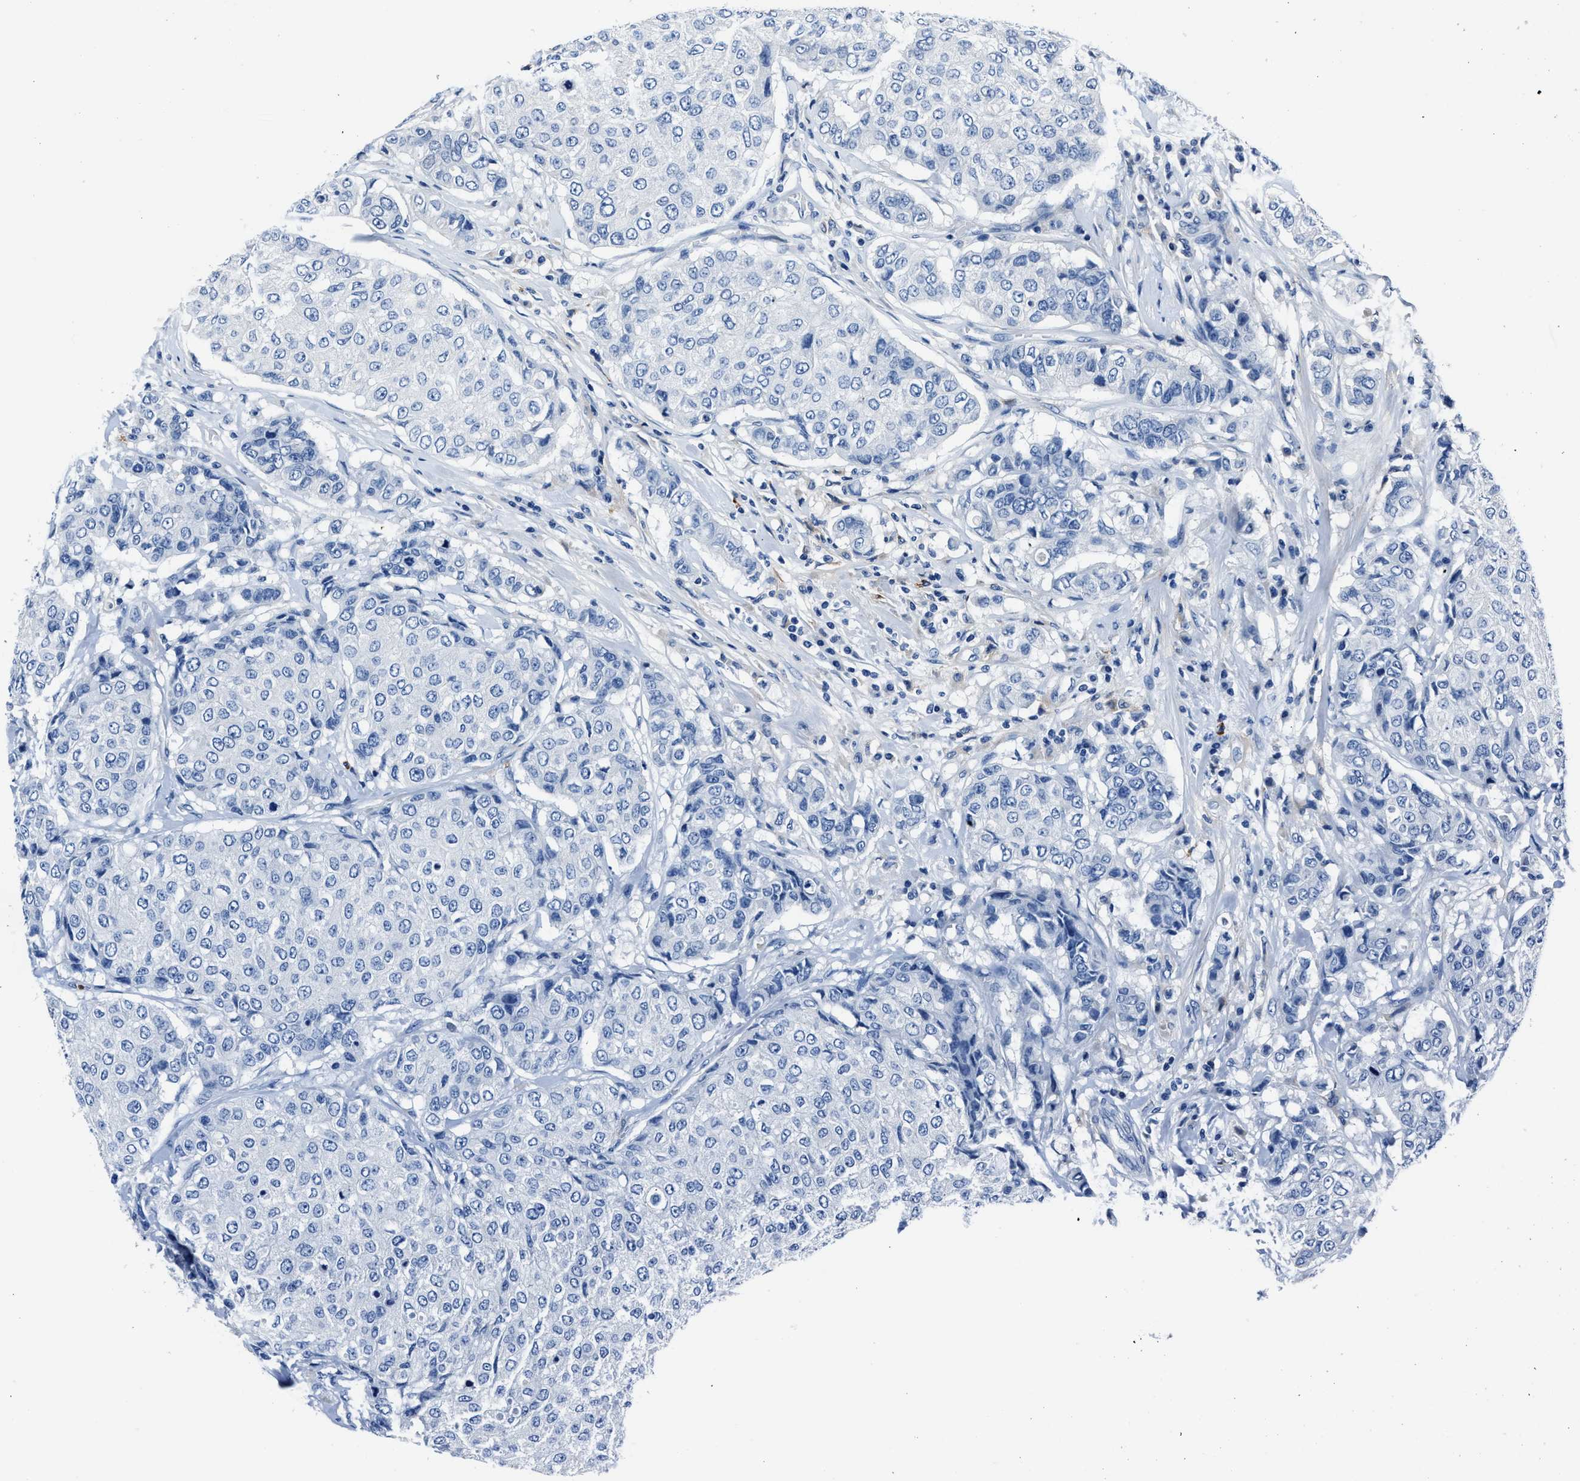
{"staining": {"intensity": "negative", "quantity": "none", "location": "none"}, "tissue": "breast cancer", "cell_type": "Tumor cells", "image_type": "cancer", "snomed": [{"axis": "morphology", "description": "Duct carcinoma"}, {"axis": "topography", "description": "Breast"}], "caption": "The immunohistochemistry histopathology image has no significant expression in tumor cells of breast cancer (intraductal carcinoma) tissue.", "gene": "FGL2", "patient": {"sex": "female", "age": 27}}